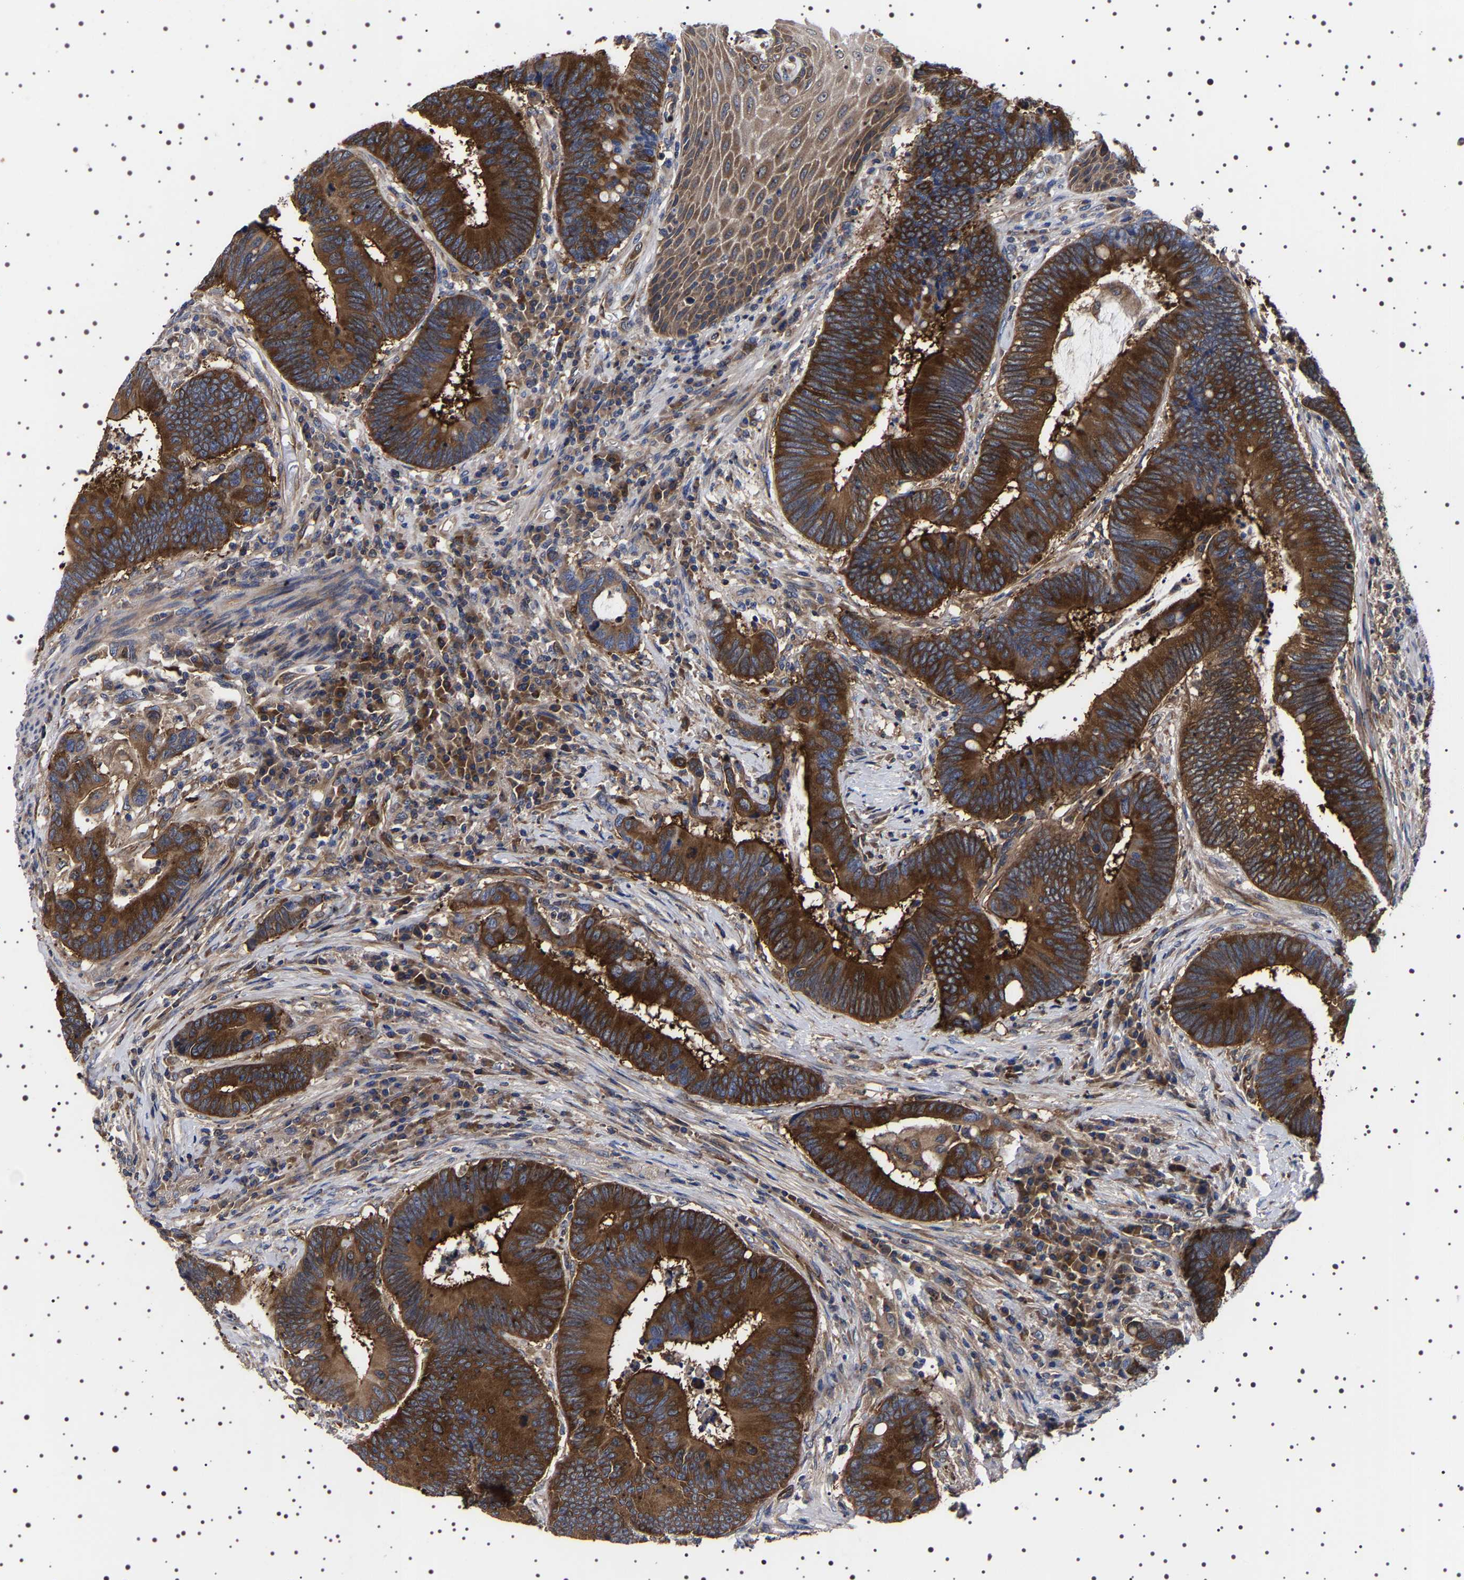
{"staining": {"intensity": "strong", "quantity": ">75%", "location": "cytoplasmic/membranous"}, "tissue": "colorectal cancer", "cell_type": "Tumor cells", "image_type": "cancer", "snomed": [{"axis": "morphology", "description": "Adenocarcinoma, NOS"}, {"axis": "topography", "description": "Rectum"}, {"axis": "topography", "description": "Anal"}], "caption": "DAB immunohistochemical staining of adenocarcinoma (colorectal) shows strong cytoplasmic/membranous protein staining in about >75% of tumor cells.", "gene": "DARS1", "patient": {"sex": "female", "age": 89}}